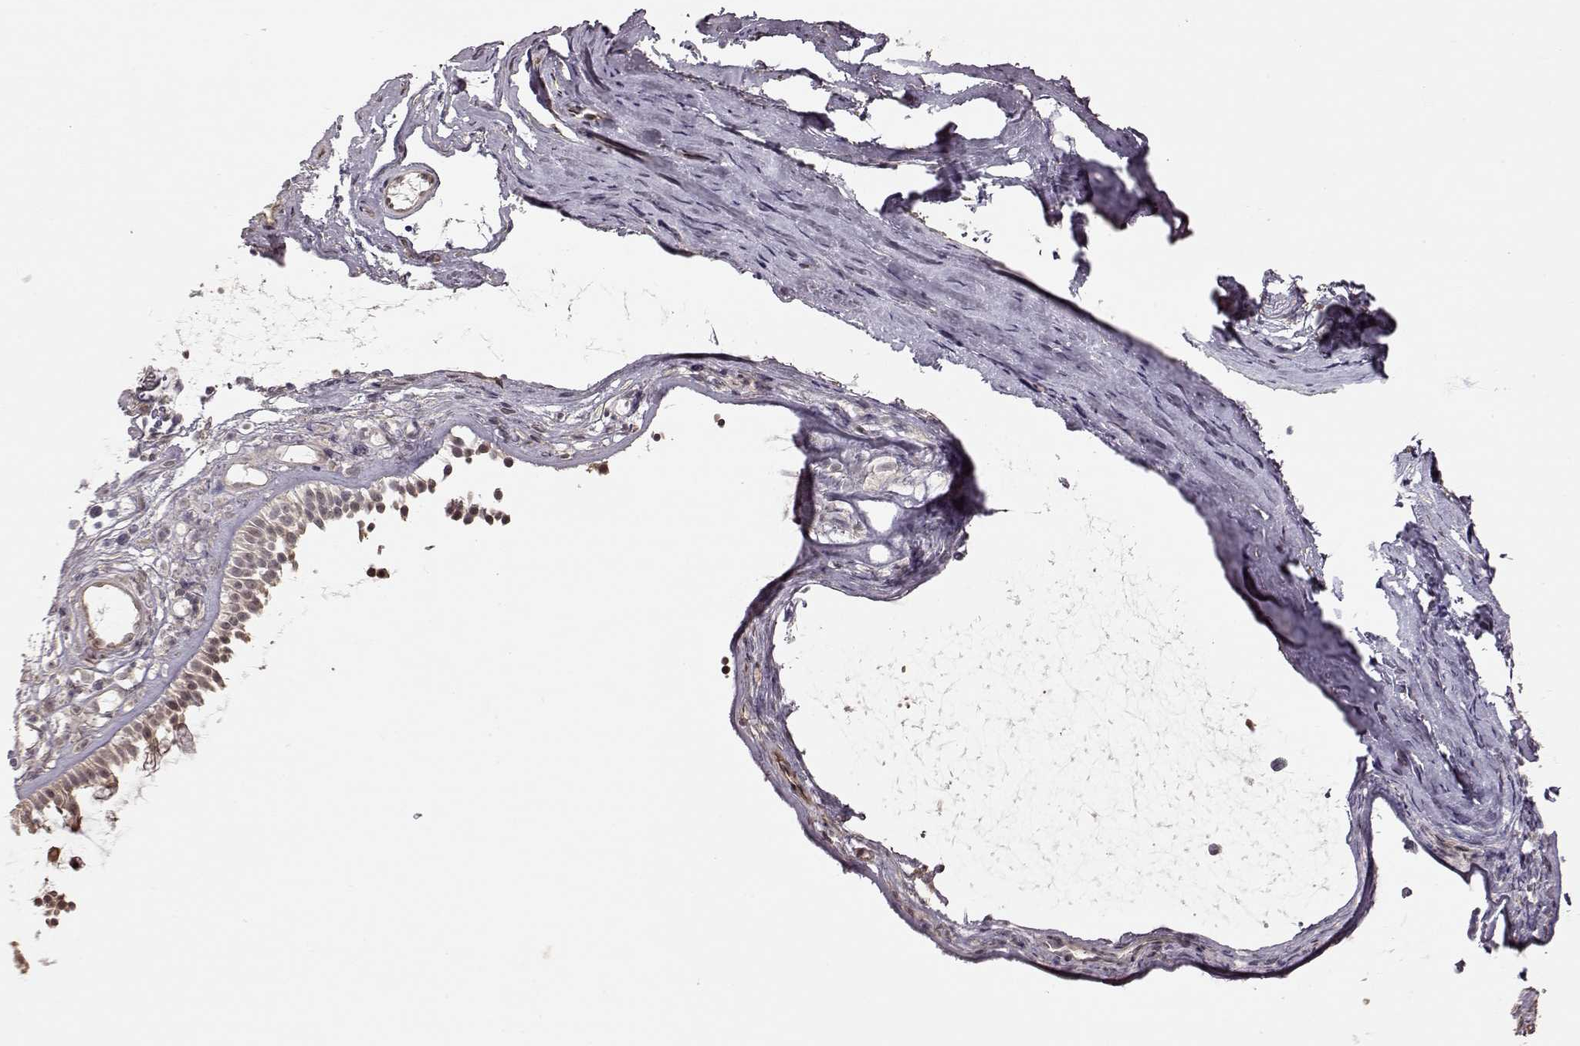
{"staining": {"intensity": "negative", "quantity": "none", "location": "none"}, "tissue": "nasopharynx", "cell_type": "Respiratory epithelial cells", "image_type": "normal", "snomed": [{"axis": "morphology", "description": "Normal tissue, NOS"}, {"axis": "topography", "description": "Nasopharynx"}], "caption": "Image shows no significant protein staining in respiratory epithelial cells of normal nasopharynx. (DAB (3,3'-diaminobenzidine) immunohistochemistry (IHC) visualized using brightfield microscopy, high magnification).", "gene": "CRB1", "patient": {"sex": "male", "age": 68}}